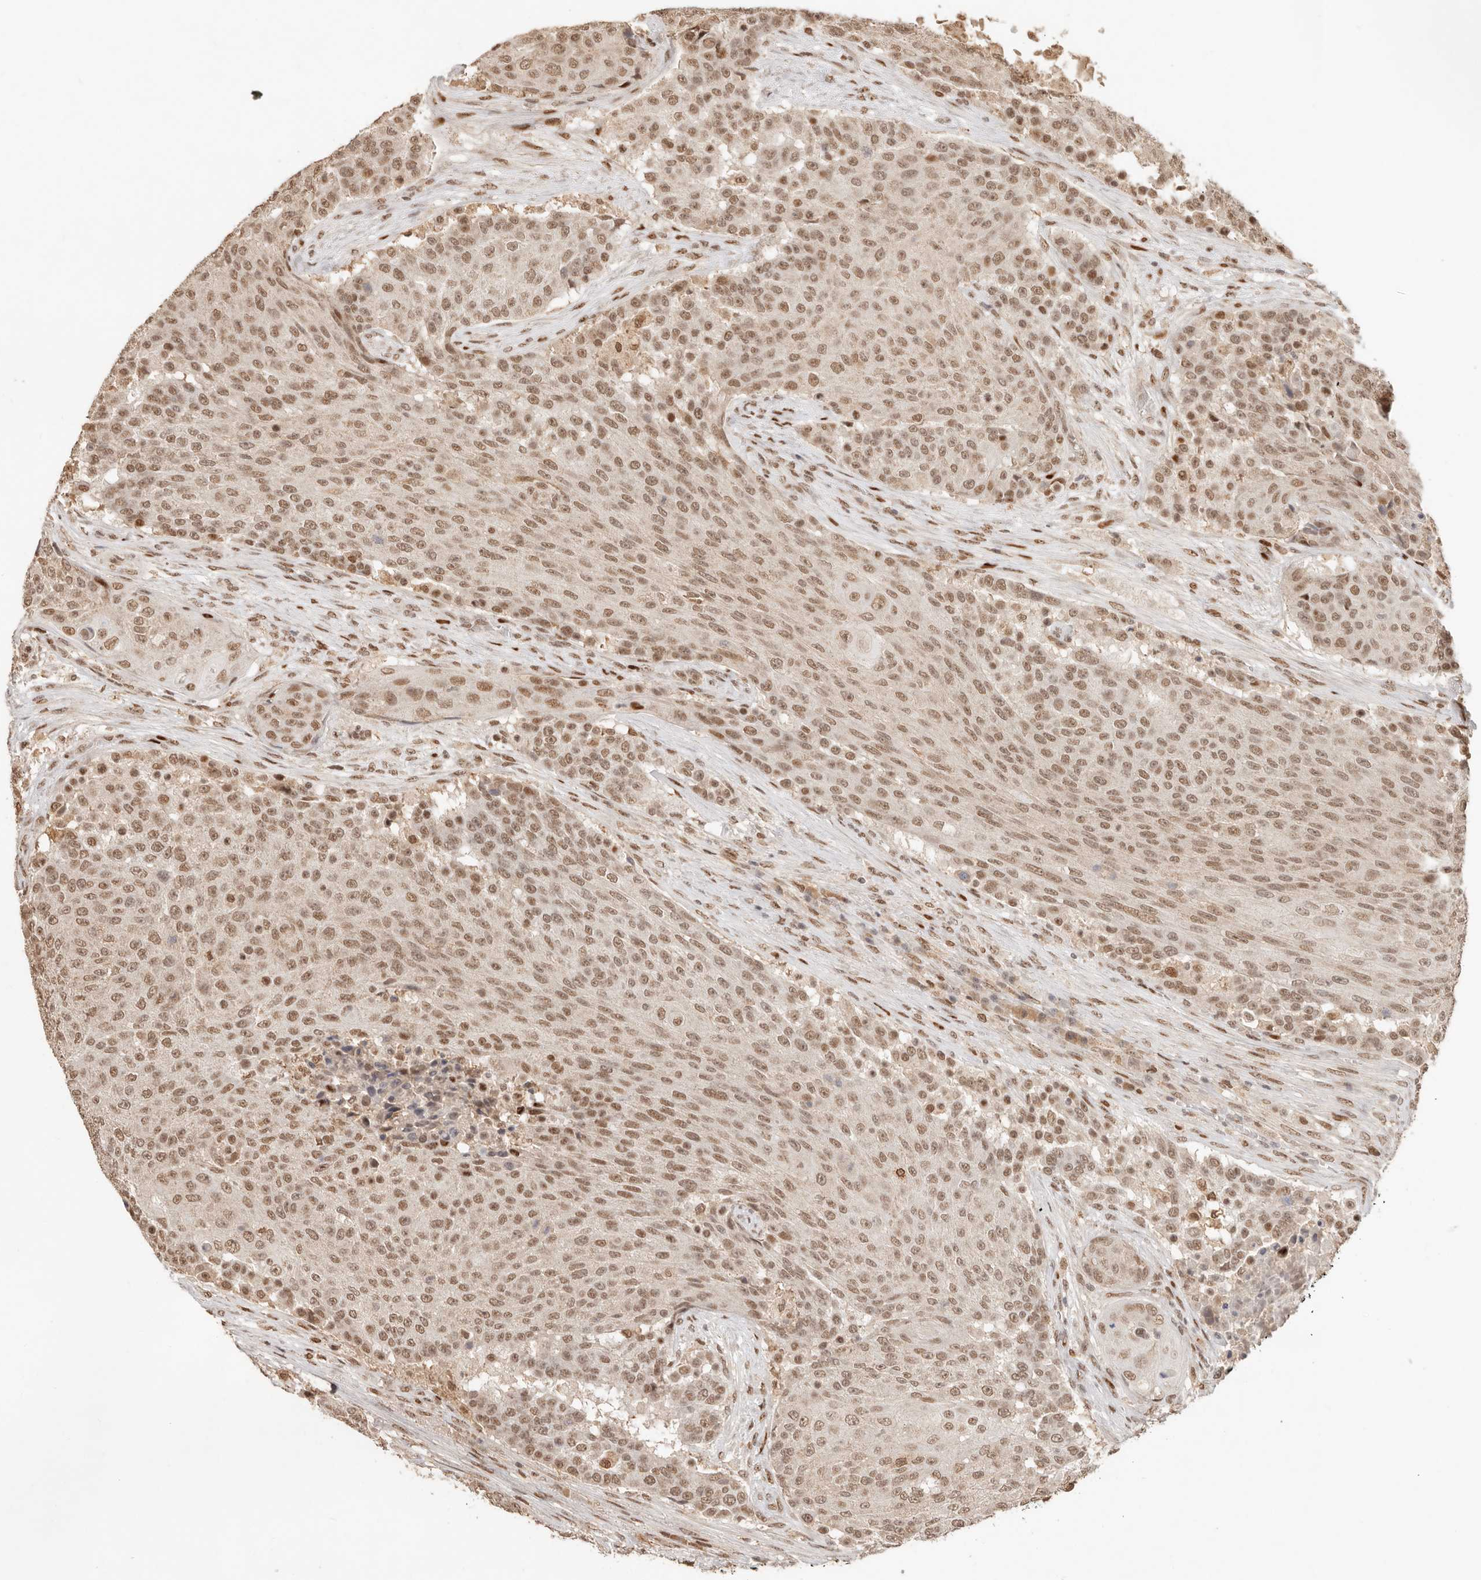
{"staining": {"intensity": "moderate", "quantity": ">75%", "location": "nuclear"}, "tissue": "urothelial cancer", "cell_type": "Tumor cells", "image_type": "cancer", "snomed": [{"axis": "morphology", "description": "Urothelial carcinoma, High grade"}, {"axis": "topography", "description": "Urinary bladder"}], "caption": "Brown immunohistochemical staining in human urothelial cancer exhibits moderate nuclear expression in about >75% of tumor cells.", "gene": "NPAS2", "patient": {"sex": "female", "age": 63}}